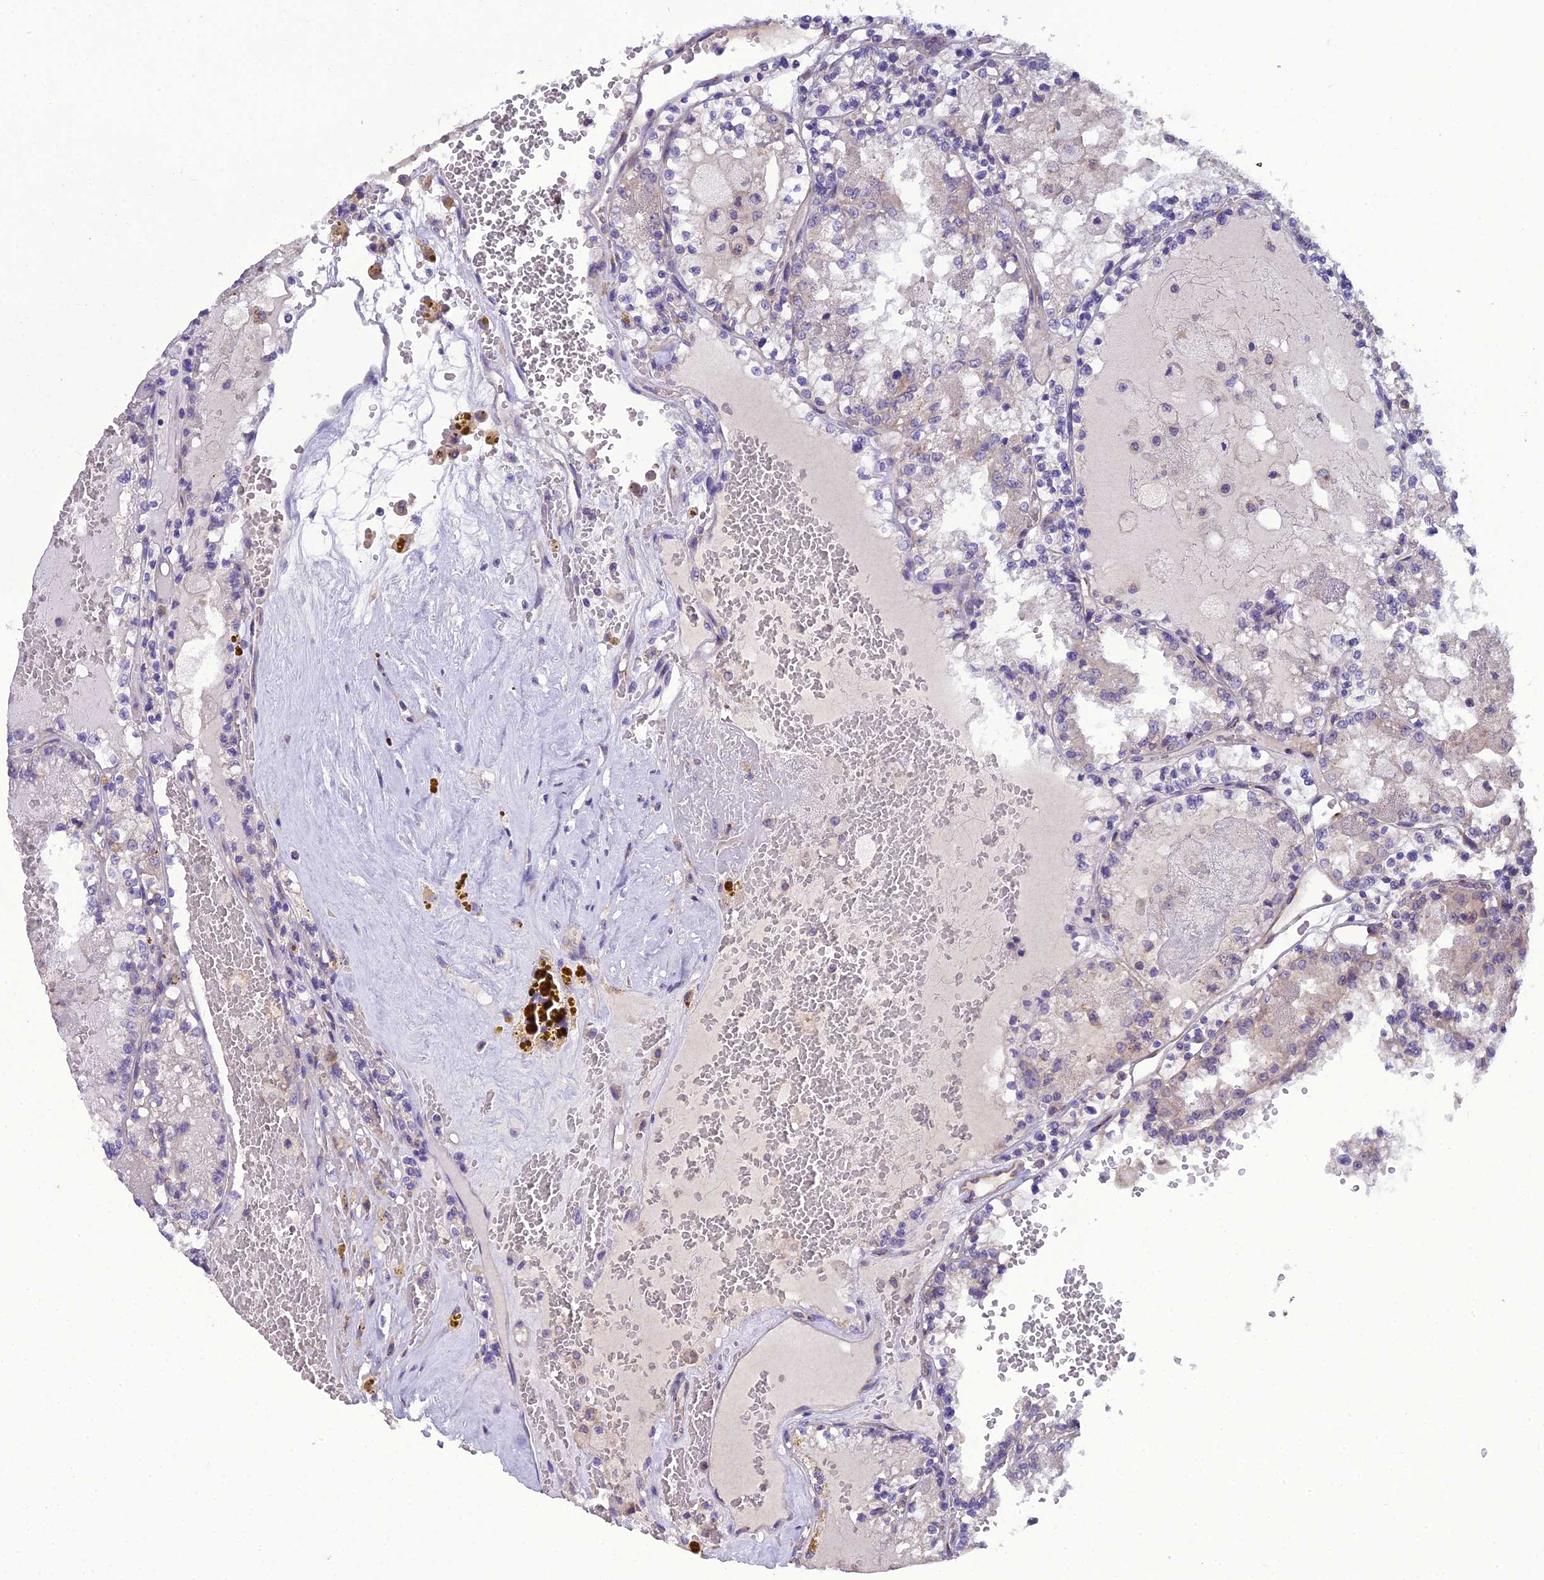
{"staining": {"intensity": "negative", "quantity": "none", "location": "none"}, "tissue": "renal cancer", "cell_type": "Tumor cells", "image_type": "cancer", "snomed": [{"axis": "morphology", "description": "Adenocarcinoma, NOS"}, {"axis": "topography", "description": "Kidney"}], "caption": "Renal adenocarcinoma was stained to show a protein in brown. There is no significant positivity in tumor cells.", "gene": "GOLPH3", "patient": {"sex": "female", "age": 56}}